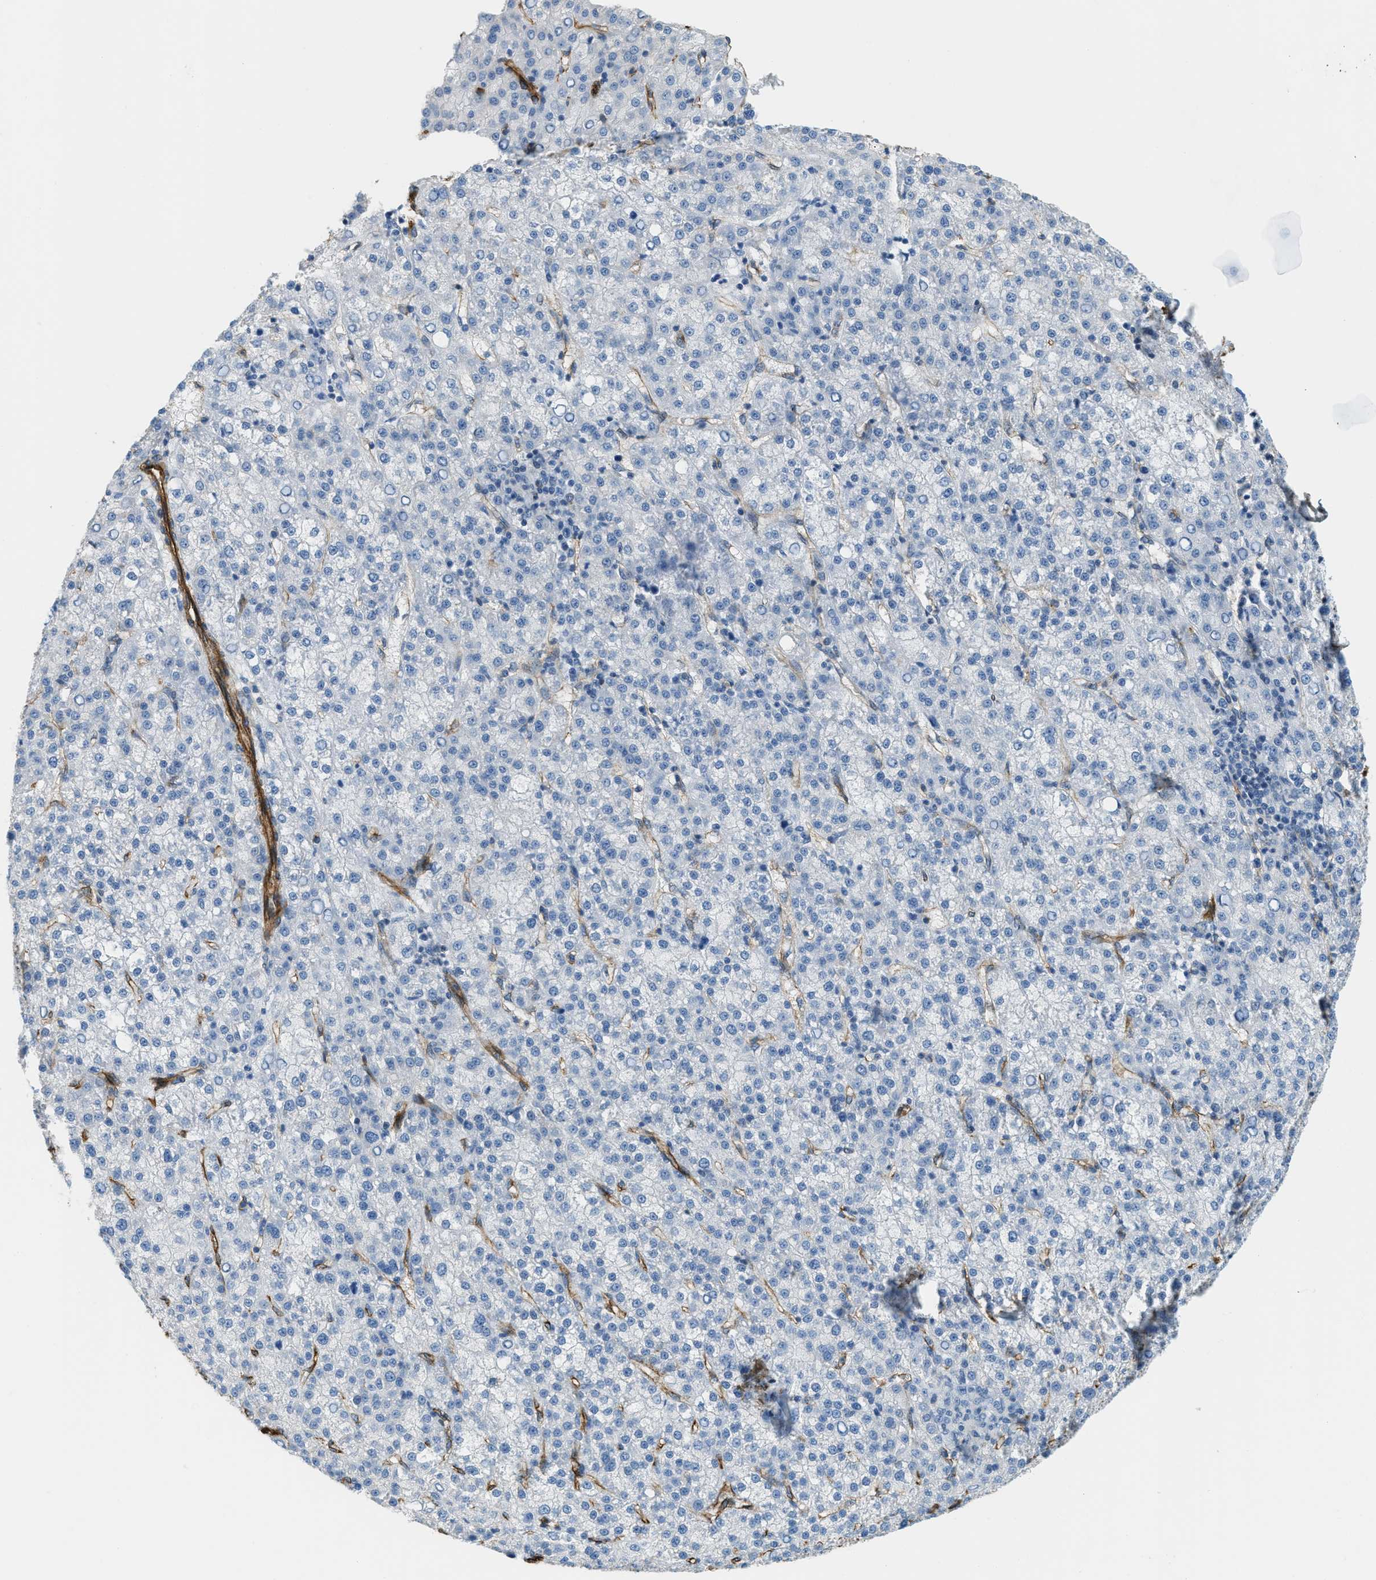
{"staining": {"intensity": "negative", "quantity": "none", "location": "none"}, "tissue": "liver cancer", "cell_type": "Tumor cells", "image_type": "cancer", "snomed": [{"axis": "morphology", "description": "Carcinoma, Hepatocellular, NOS"}, {"axis": "topography", "description": "Liver"}], "caption": "High magnification brightfield microscopy of hepatocellular carcinoma (liver) stained with DAB (brown) and counterstained with hematoxylin (blue): tumor cells show no significant positivity.", "gene": "TMEM43", "patient": {"sex": "female", "age": 58}}